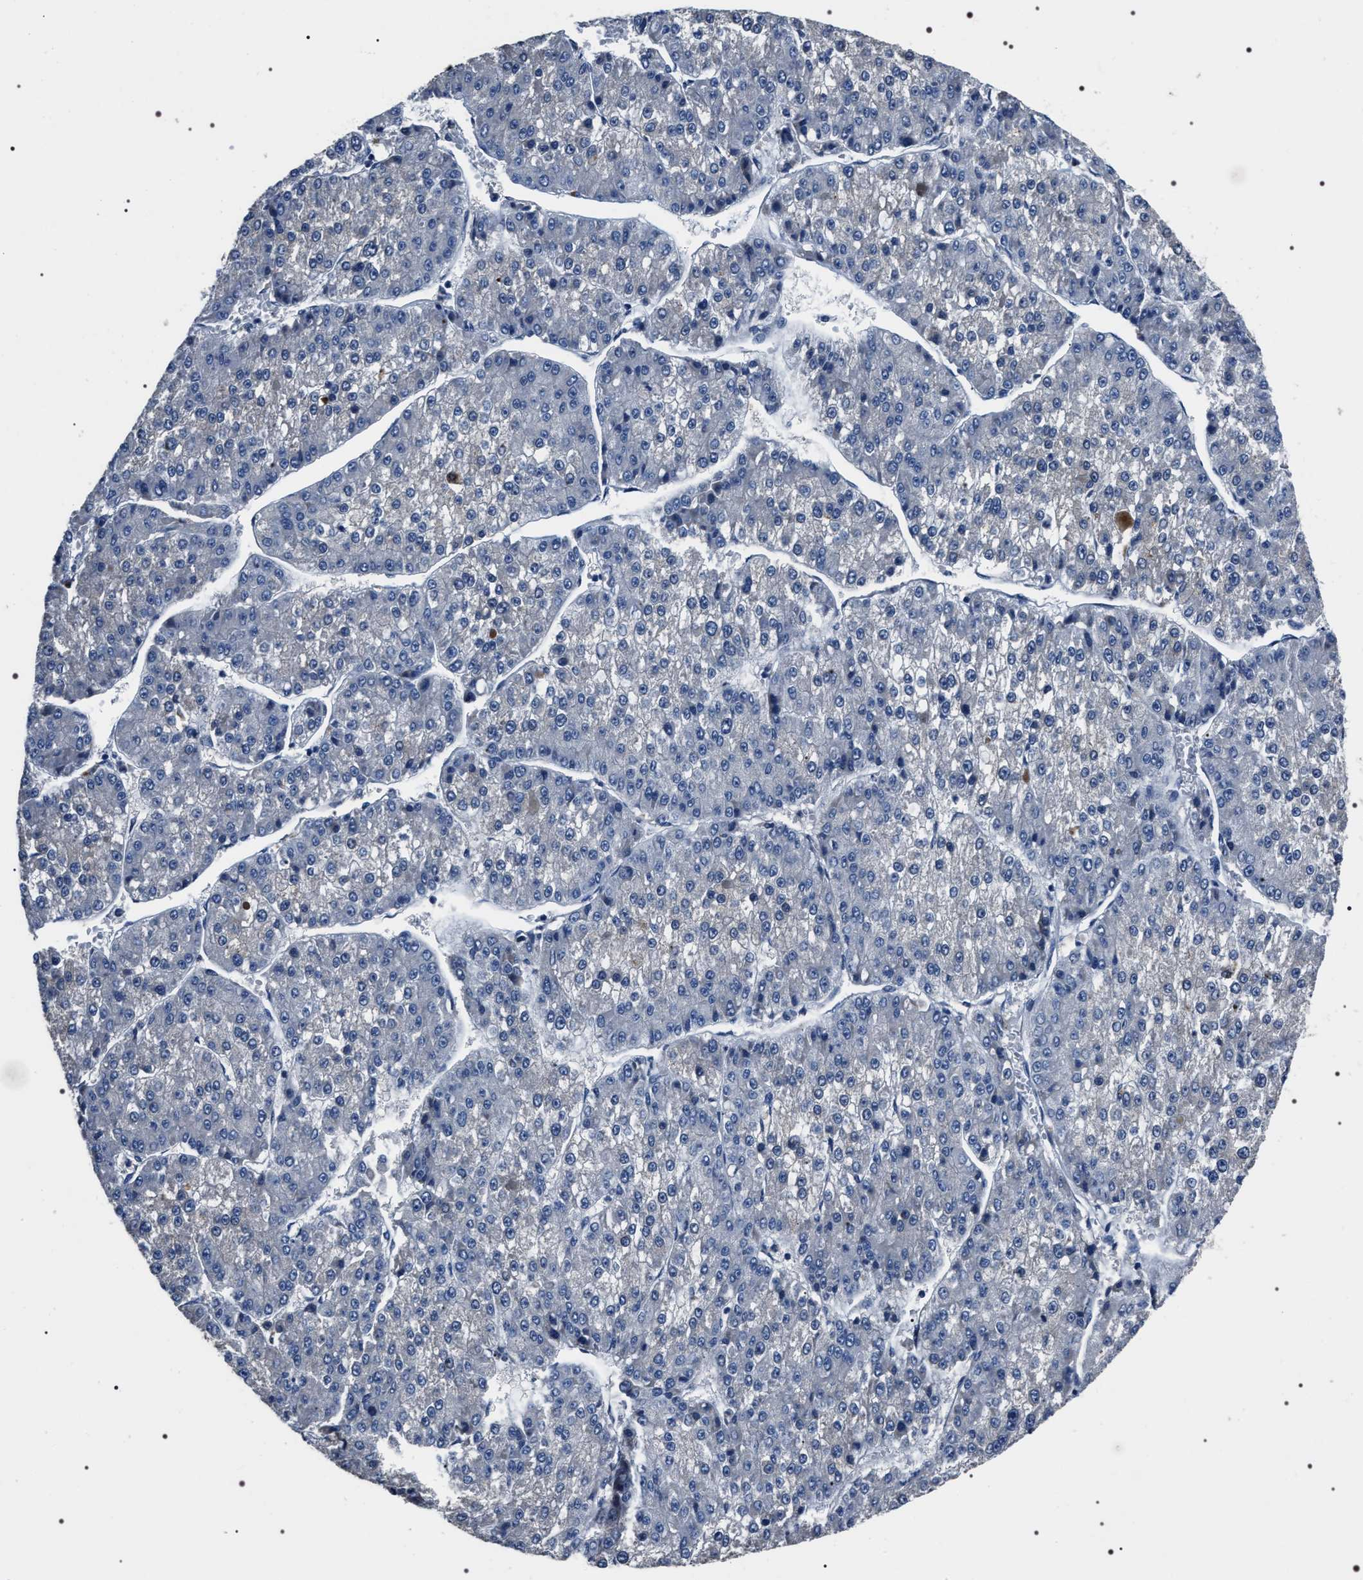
{"staining": {"intensity": "negative", "quantity": "none", "location": "none"}, "tissue": "liver cancer", "cell_type": "Tumor cells", "image_type": "cancer", "snomed": [{"axis": "morphology", "description": "Carcinoma, Hepatocellular, NOS"}, {"axis": "topography", "description": "Liver"}], "caption": "Tumor cells are negative for brown protein staining in liver hepatocellular carcinoma. (DAB immunohistochemistry, high magnification).", "gene": "TRIM54", "patient": {"sex": "female", "age": 73}}